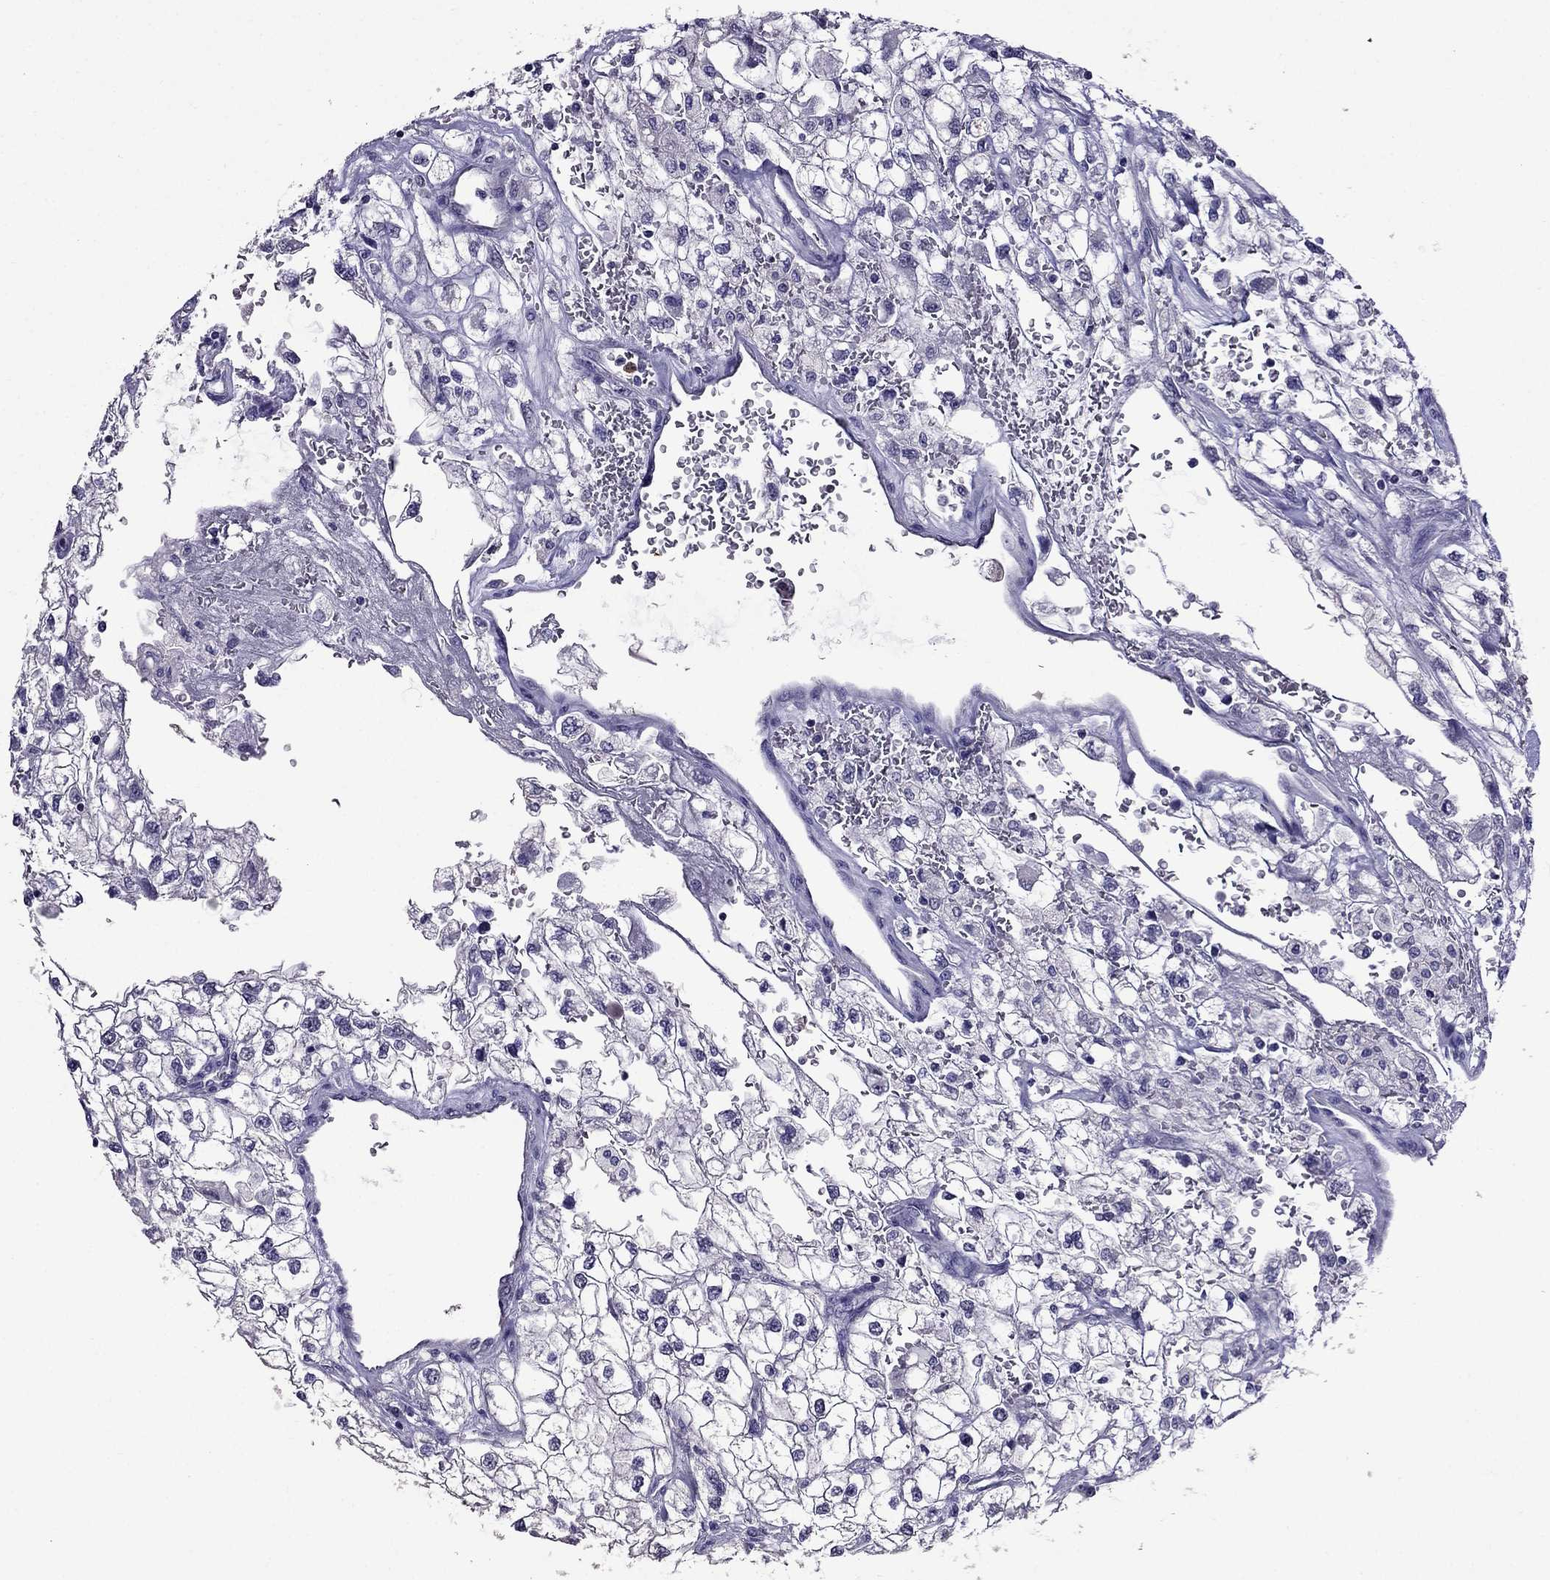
{"staining": {"intensity": "negative", "quantity": "none", "location": "none"}, "tissue": "renal cancer", "cell_type": "Tumor cells", "image_type": "cancer", "snomed": [{"axis": "morphology", "description": "Adenocarcinoma, NOS"}, {"axis": "topography", "description": "Kidney"}], "caption": "DAB immunohistochemical staining of renal cancer reveals no significant expression in tumor cells.", "gene": "OLFM4", "patient": {"sex": "male", "age": 59}}